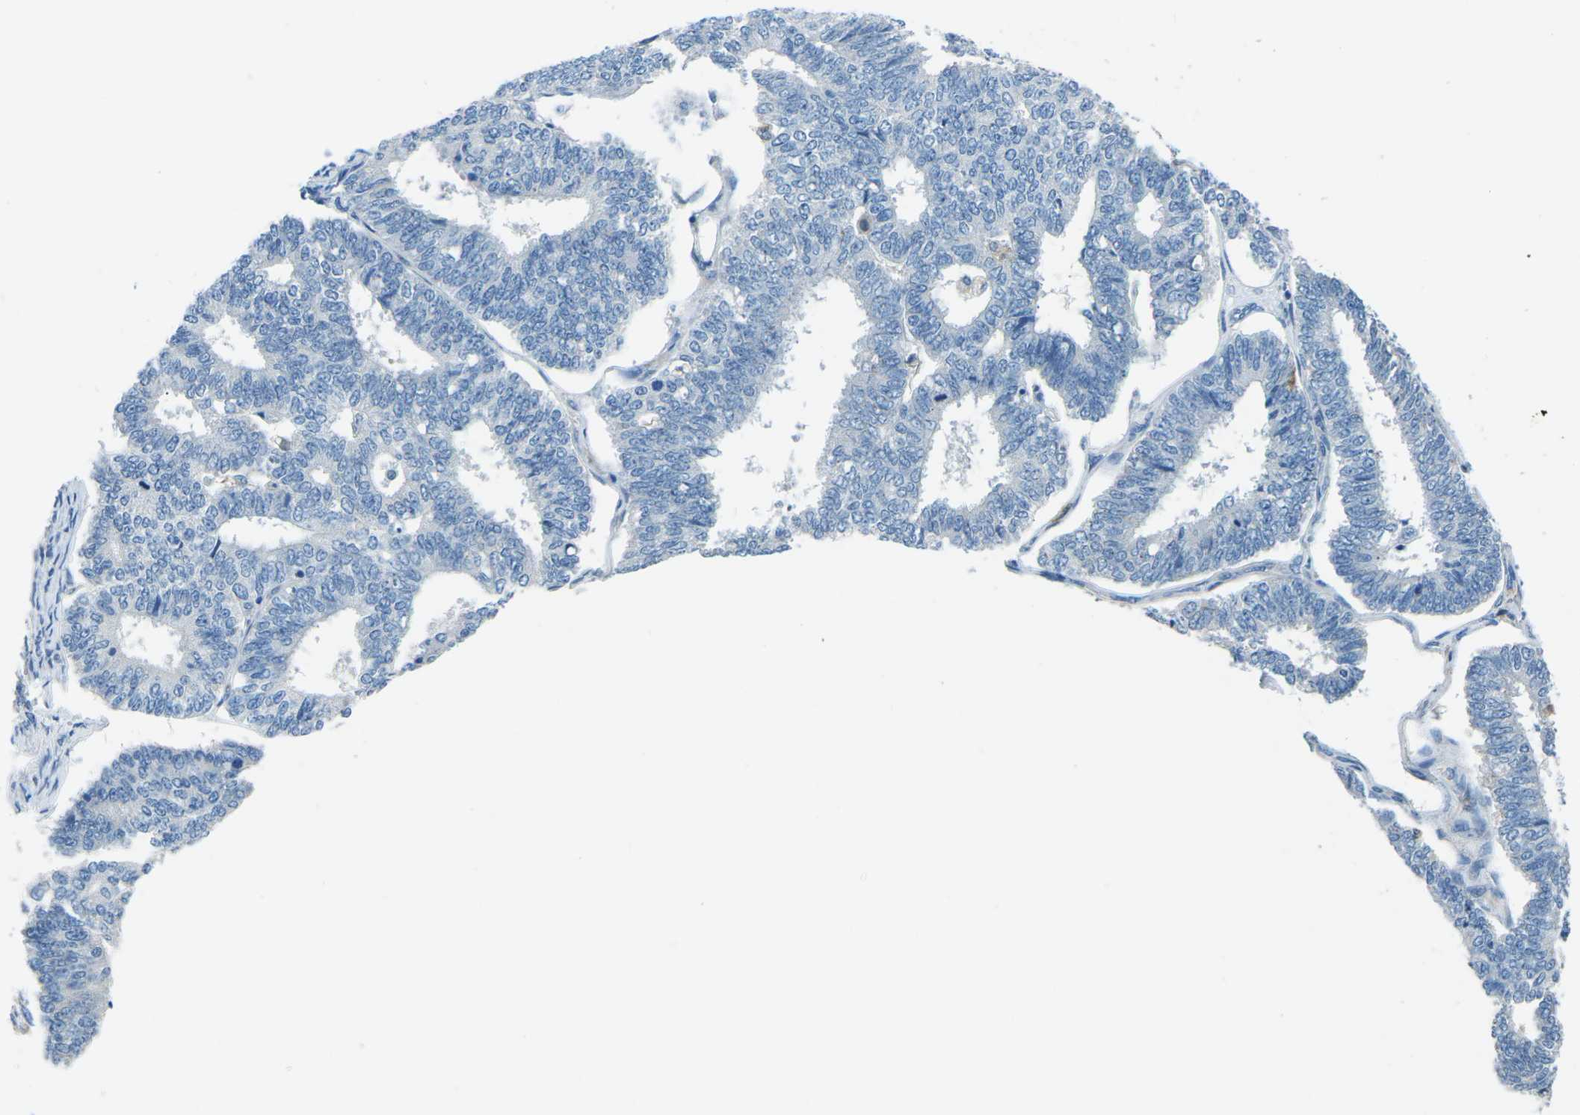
{"staining": {"intensity": "negative", "quantity": "none", "location": "none"}, "tissue": "endometrial cancer", "cell_type": "Tumor cells", "image_type": "cancer", "snomed": [{"axis": "morphology", "description": "Adenocarcinoma, NOS"}, {"axis": "topography", "description": "Endometrium"}], "caption": "Image shows no significant protein positivity in tumor cells of endometrial adenocarcinoma.", "gene": "CD1D", "patient": {"sex": "female", "age": 70}}